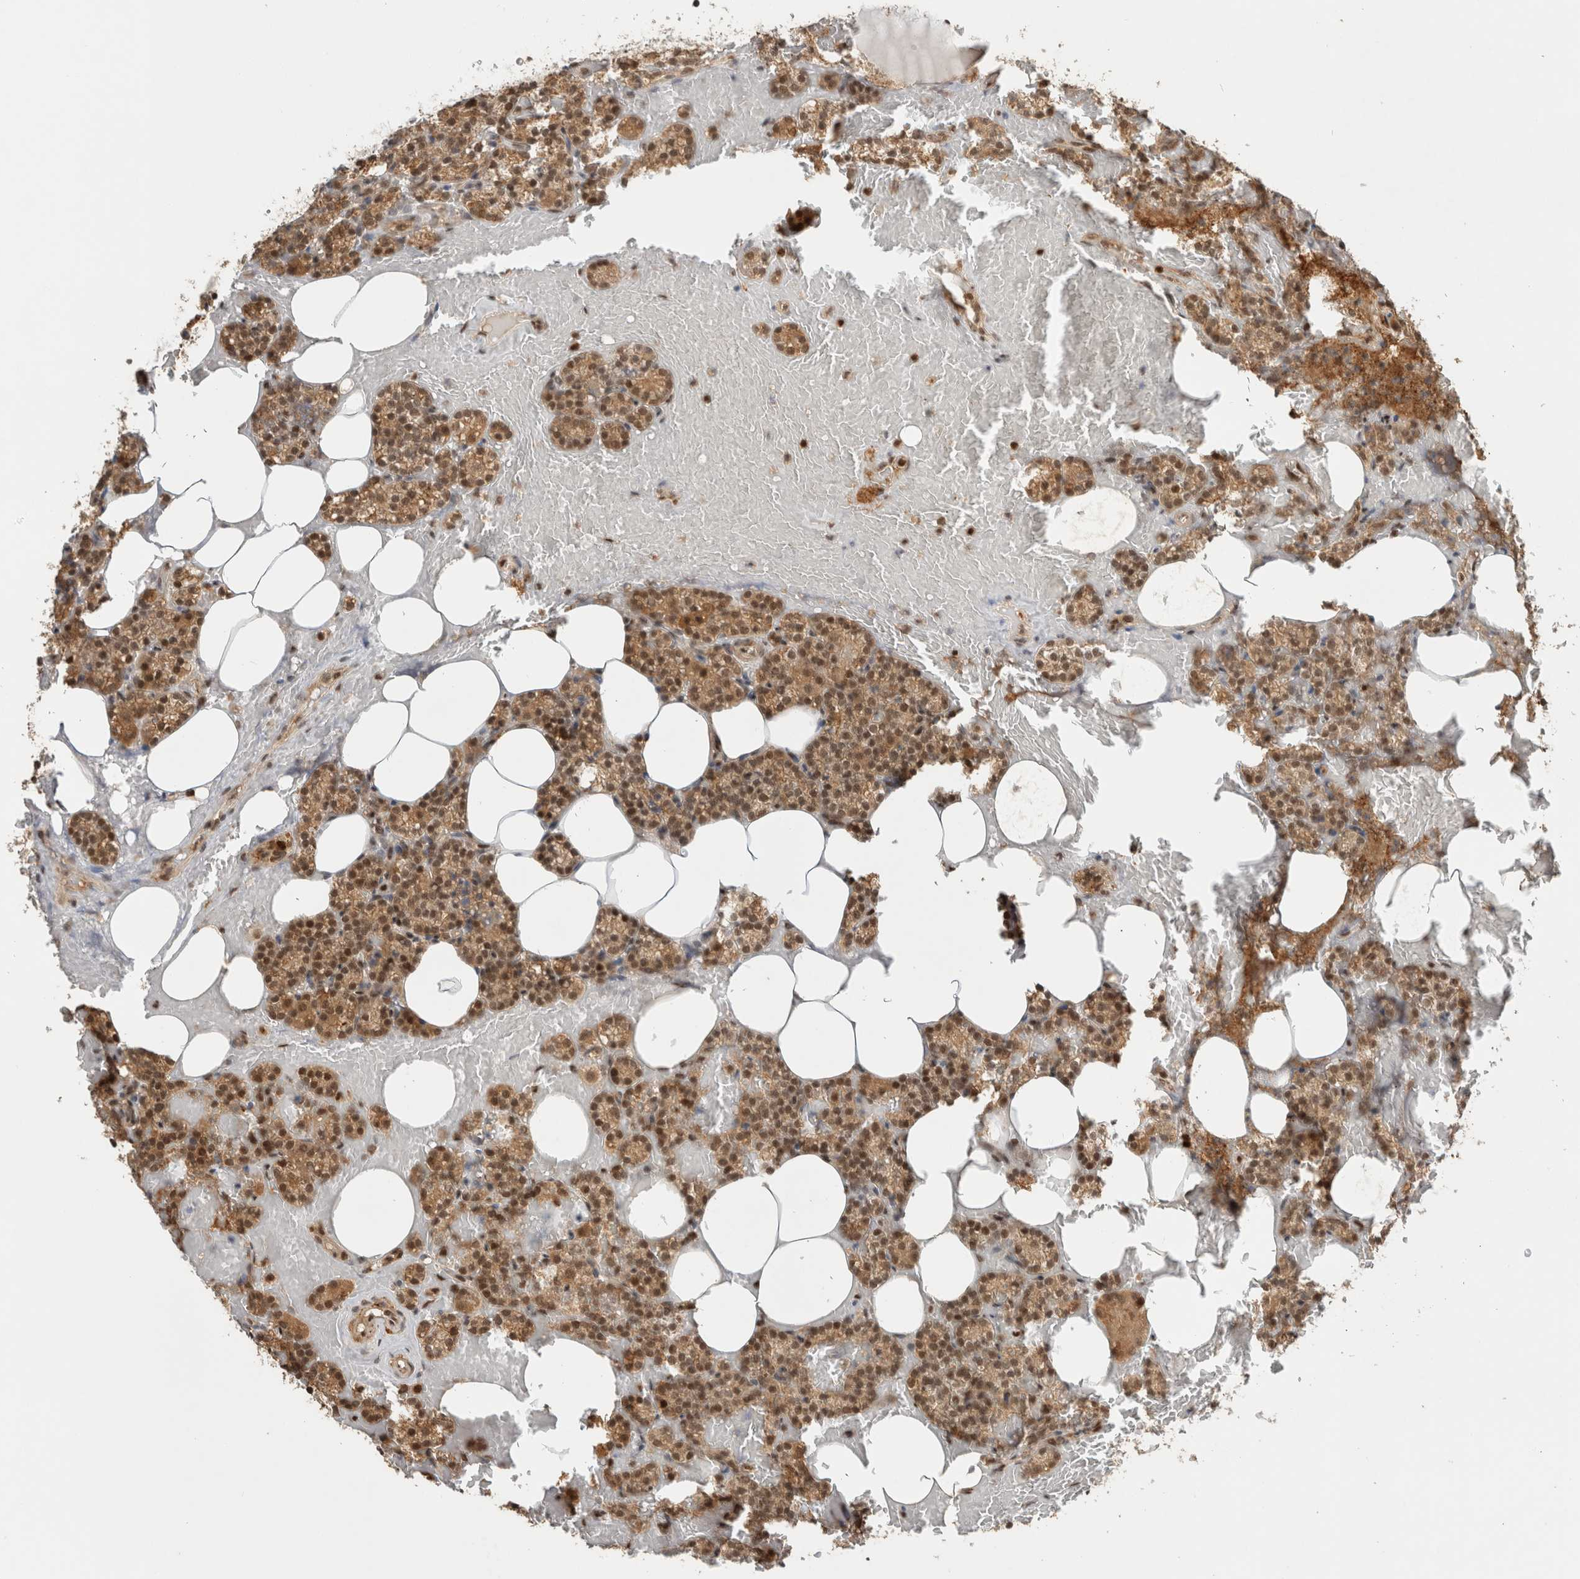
{"staining": {"intensity": "moderate", "quantity": ">75%", "location": "cytoplasmic/membranous,nuclear"}, "tissue": "parathyroid gland", "cell_type": "Glandular cells", "image_type": "normal", "snomed": [{"axis": "morphology", "description": "Normal tissue, NOS"}, {"axis": "topography", "description": "Parathyroid gland"}], "caption": "Moderate cytoplasmic/membranous,nuclear expression is present in approximately >75% of glandular cells in normal parathyroid gland.", "gene": "SNRNP40", "patient": {"sex": "female", "age": 78}}